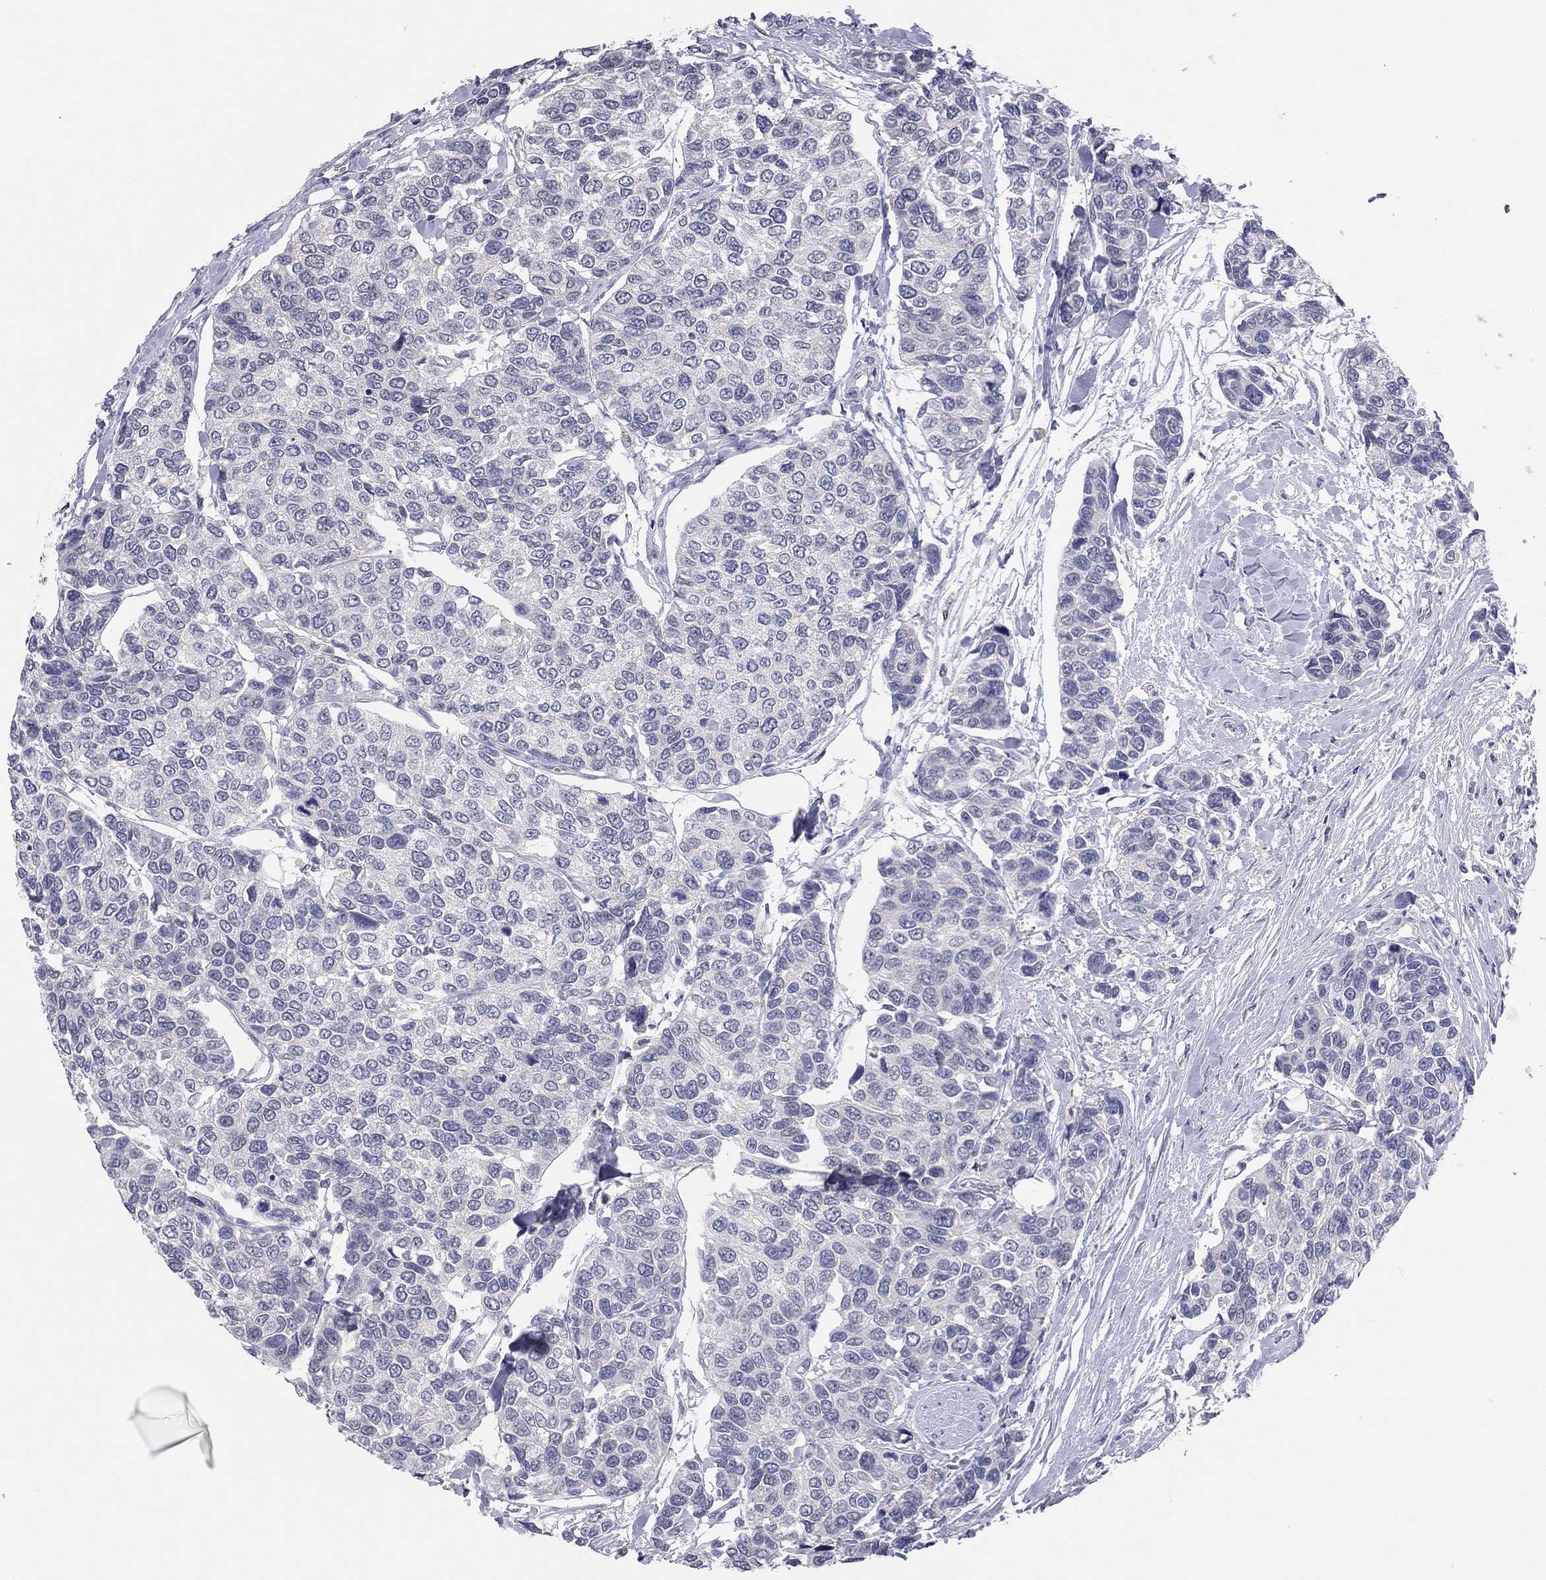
{"staining": {"intensity": "negative", "quantity": "none", "location": "none"}, "tissue": "urothelial cancer", "cell_type": "Tumor cells", "image_type": "cancer", "snomed": [{"axis": "morphology", "description": "Urothelial carcinoma, High grade"}, {"axis": "topography", "description": "Urinary bladder"}], "caption": "This is an IHC micrograph of human urothelial cancer. There is no positivity in tumor cells.", "gene": "MMP13", "patient": {"sex": "male", "age": 77}}